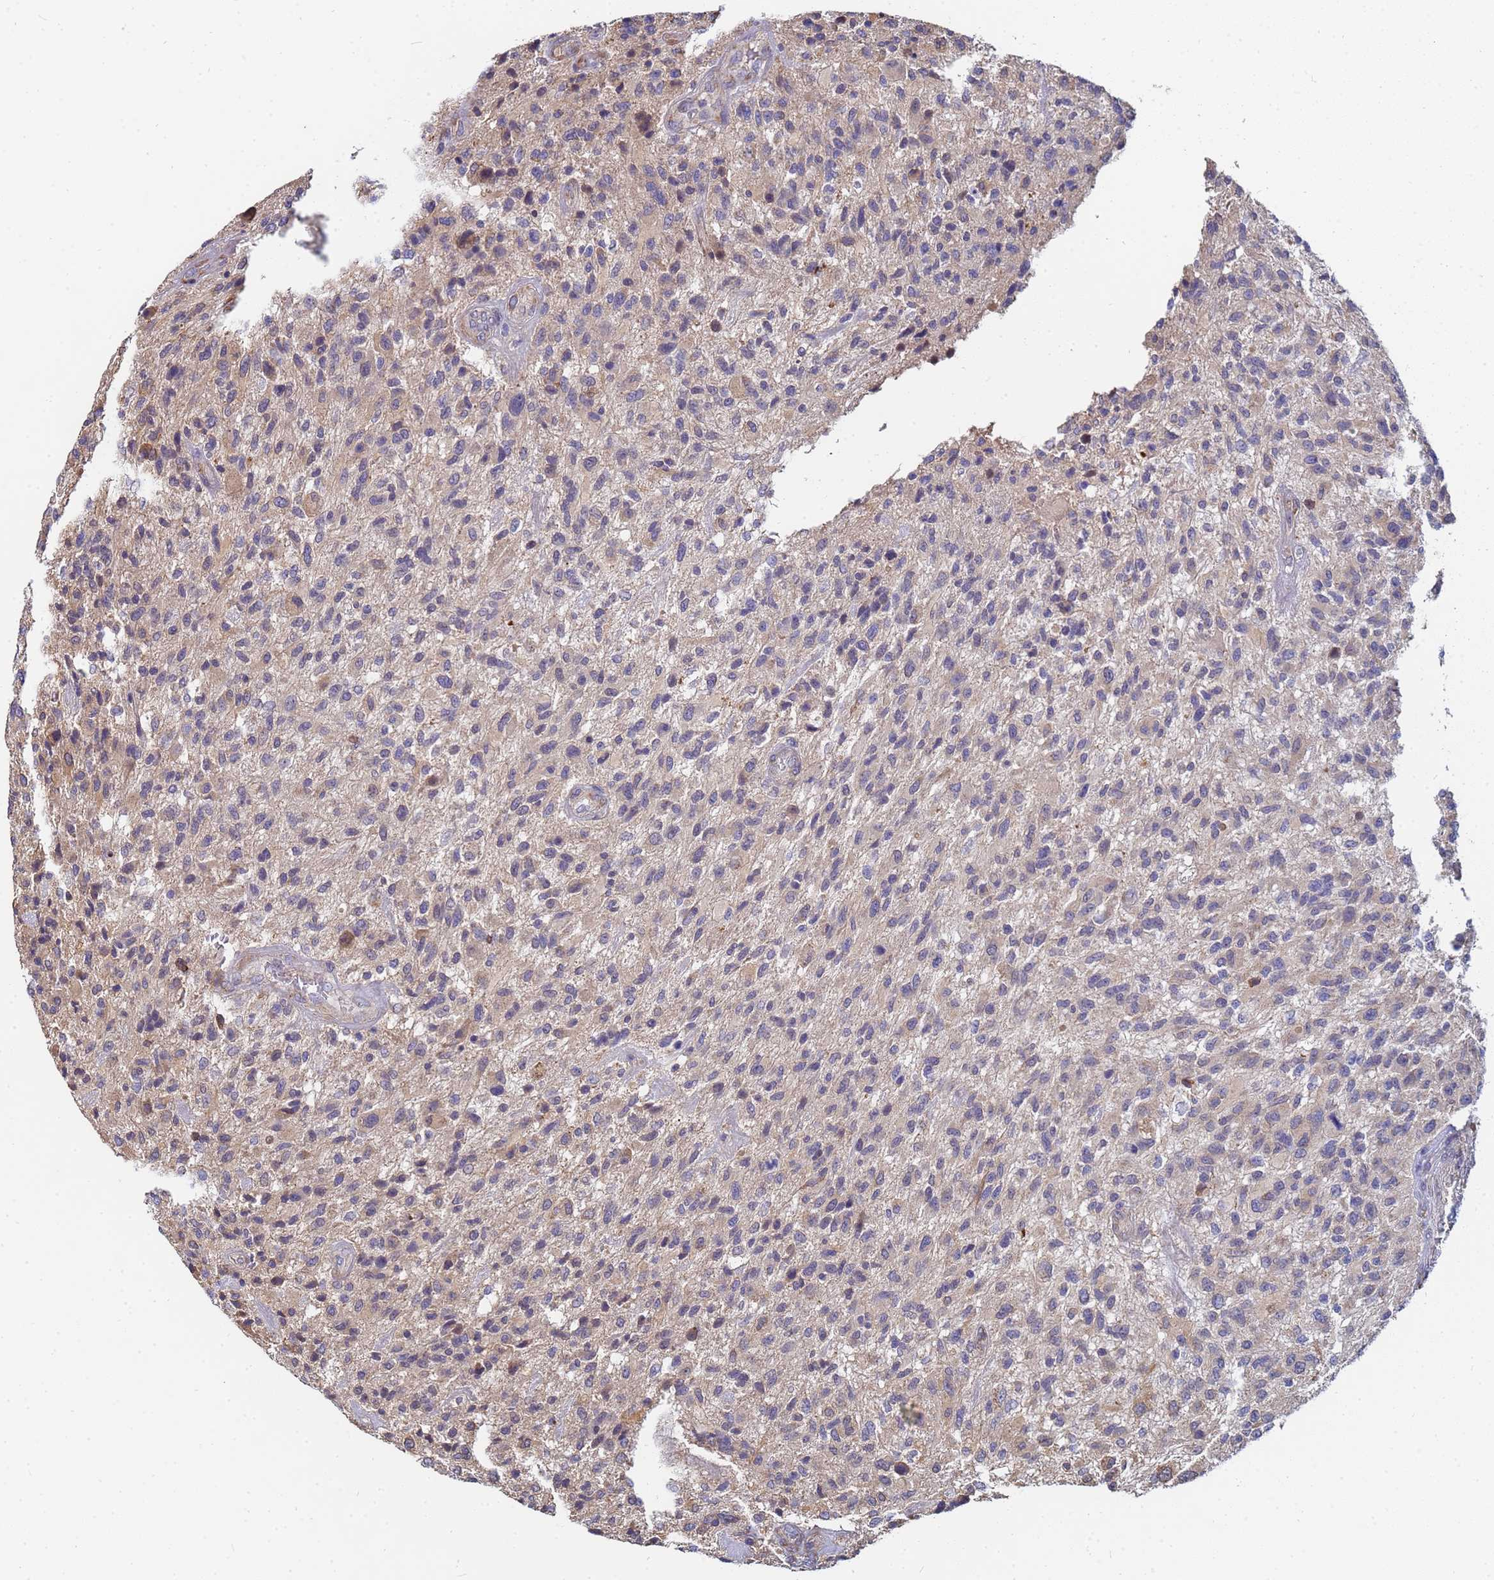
{"staining": {"intensity": "weak", "quantity": "25%-75%", "location": "cytoplasmic/membranous"}, "tissue": "glioma", "cell_type": "Tumor cells", "image_type": "cancer", "snomed": [{"axis": "morphology", "description": "Glioma, malignant, High grade"}, {"axis": "topography", "description": "Brain"}], "caption": "Weak cytoplasmic/membranous staining for a protein is seen in about 25%-75% of tumor cells of glioma using immunohistochemistry.", "gene": "C5orf34", "patient": {"sex": "male", "age": 47}}